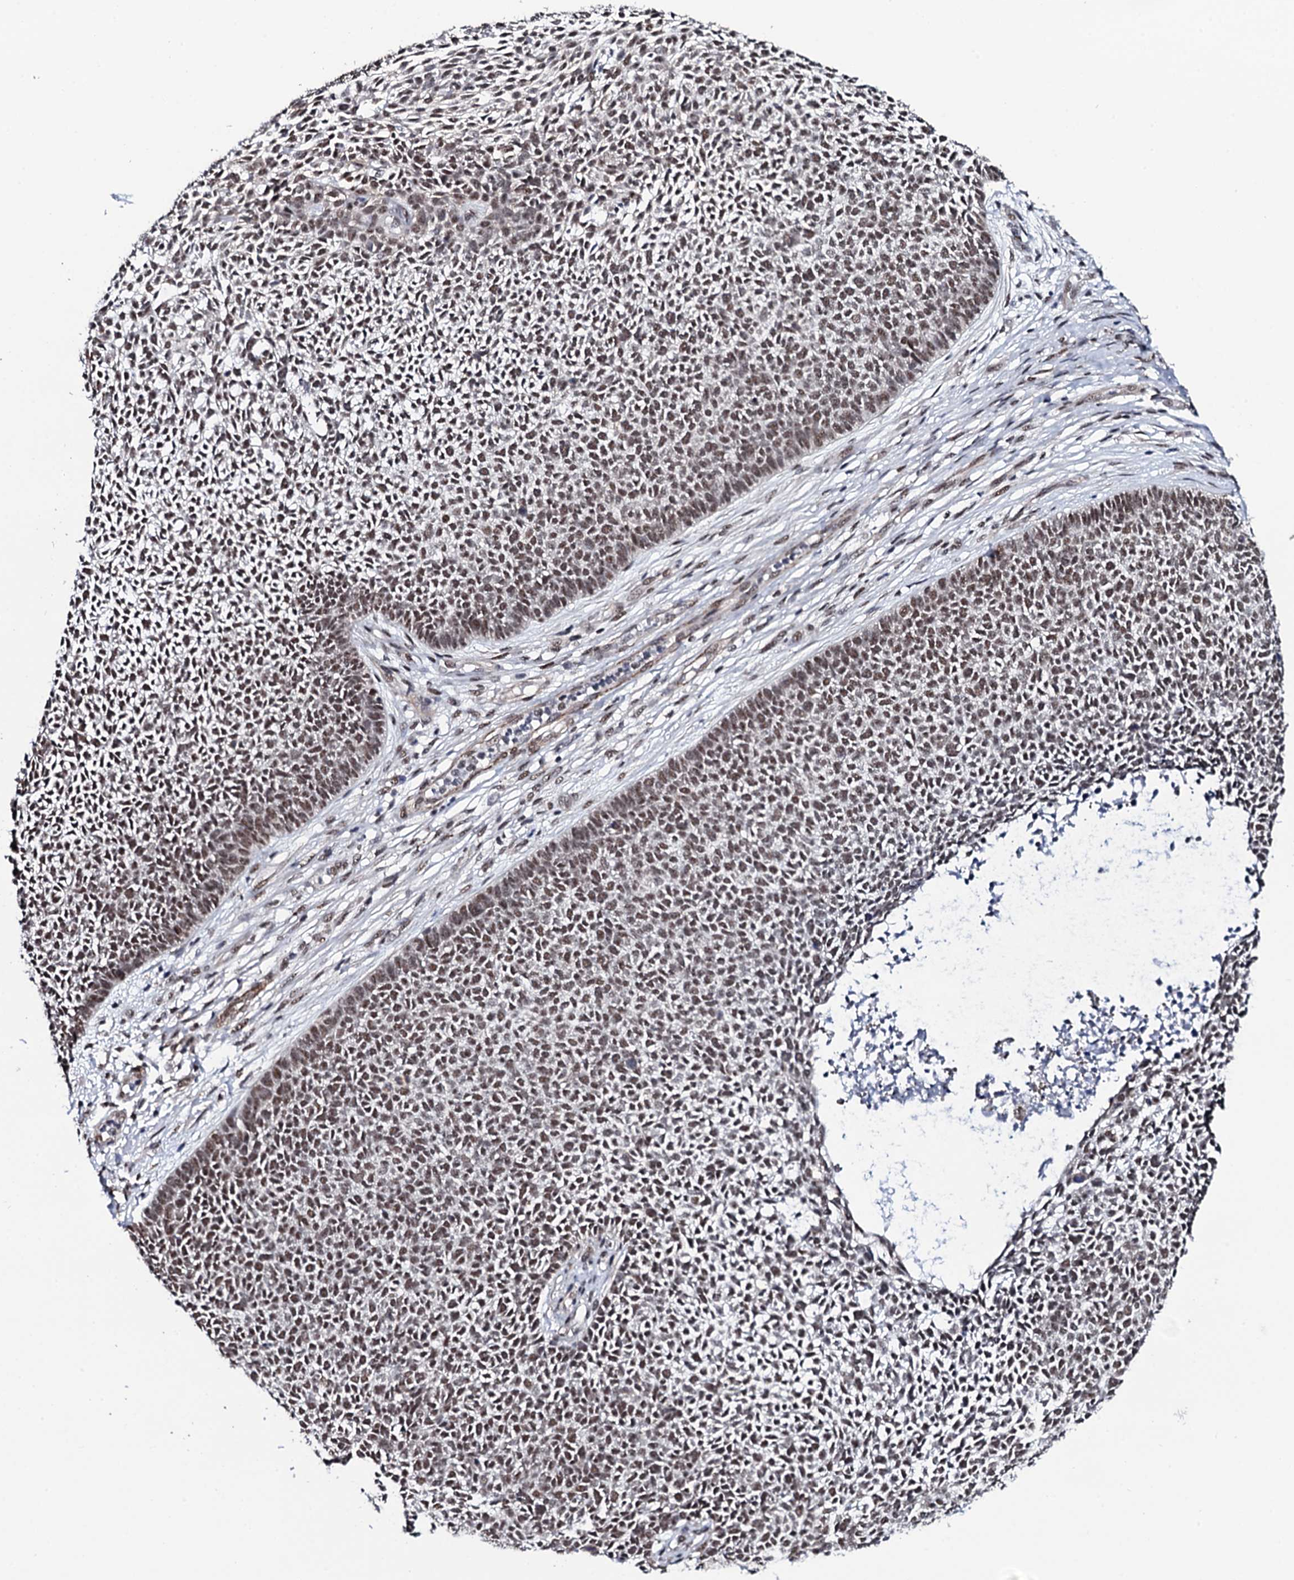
{"staining": {"intensity": "weak", "quantity": ">75%", "location": "nuclear"}, "tissue": "skin cancer", "cell_type": "Tumor cells", "image_type": "cancer", "snomed": [{"axis": "morphology", "description": "Basal cell carcinoma"}, {"axis": "topography", "description": "Skin"}], "caption": "Immunohistochemistry (DAB) staining of human skin cancer (basal cell carcinoma) demonstrates weak nuclear protein positivity in approximately >75% of tumor cells. Using DAB (brown) and hematoxylin (blue) stains, captured at high magnification using brightfield microscopy.", "gene": "CWC15", "patient": {"sex": "female", "age": 84}}